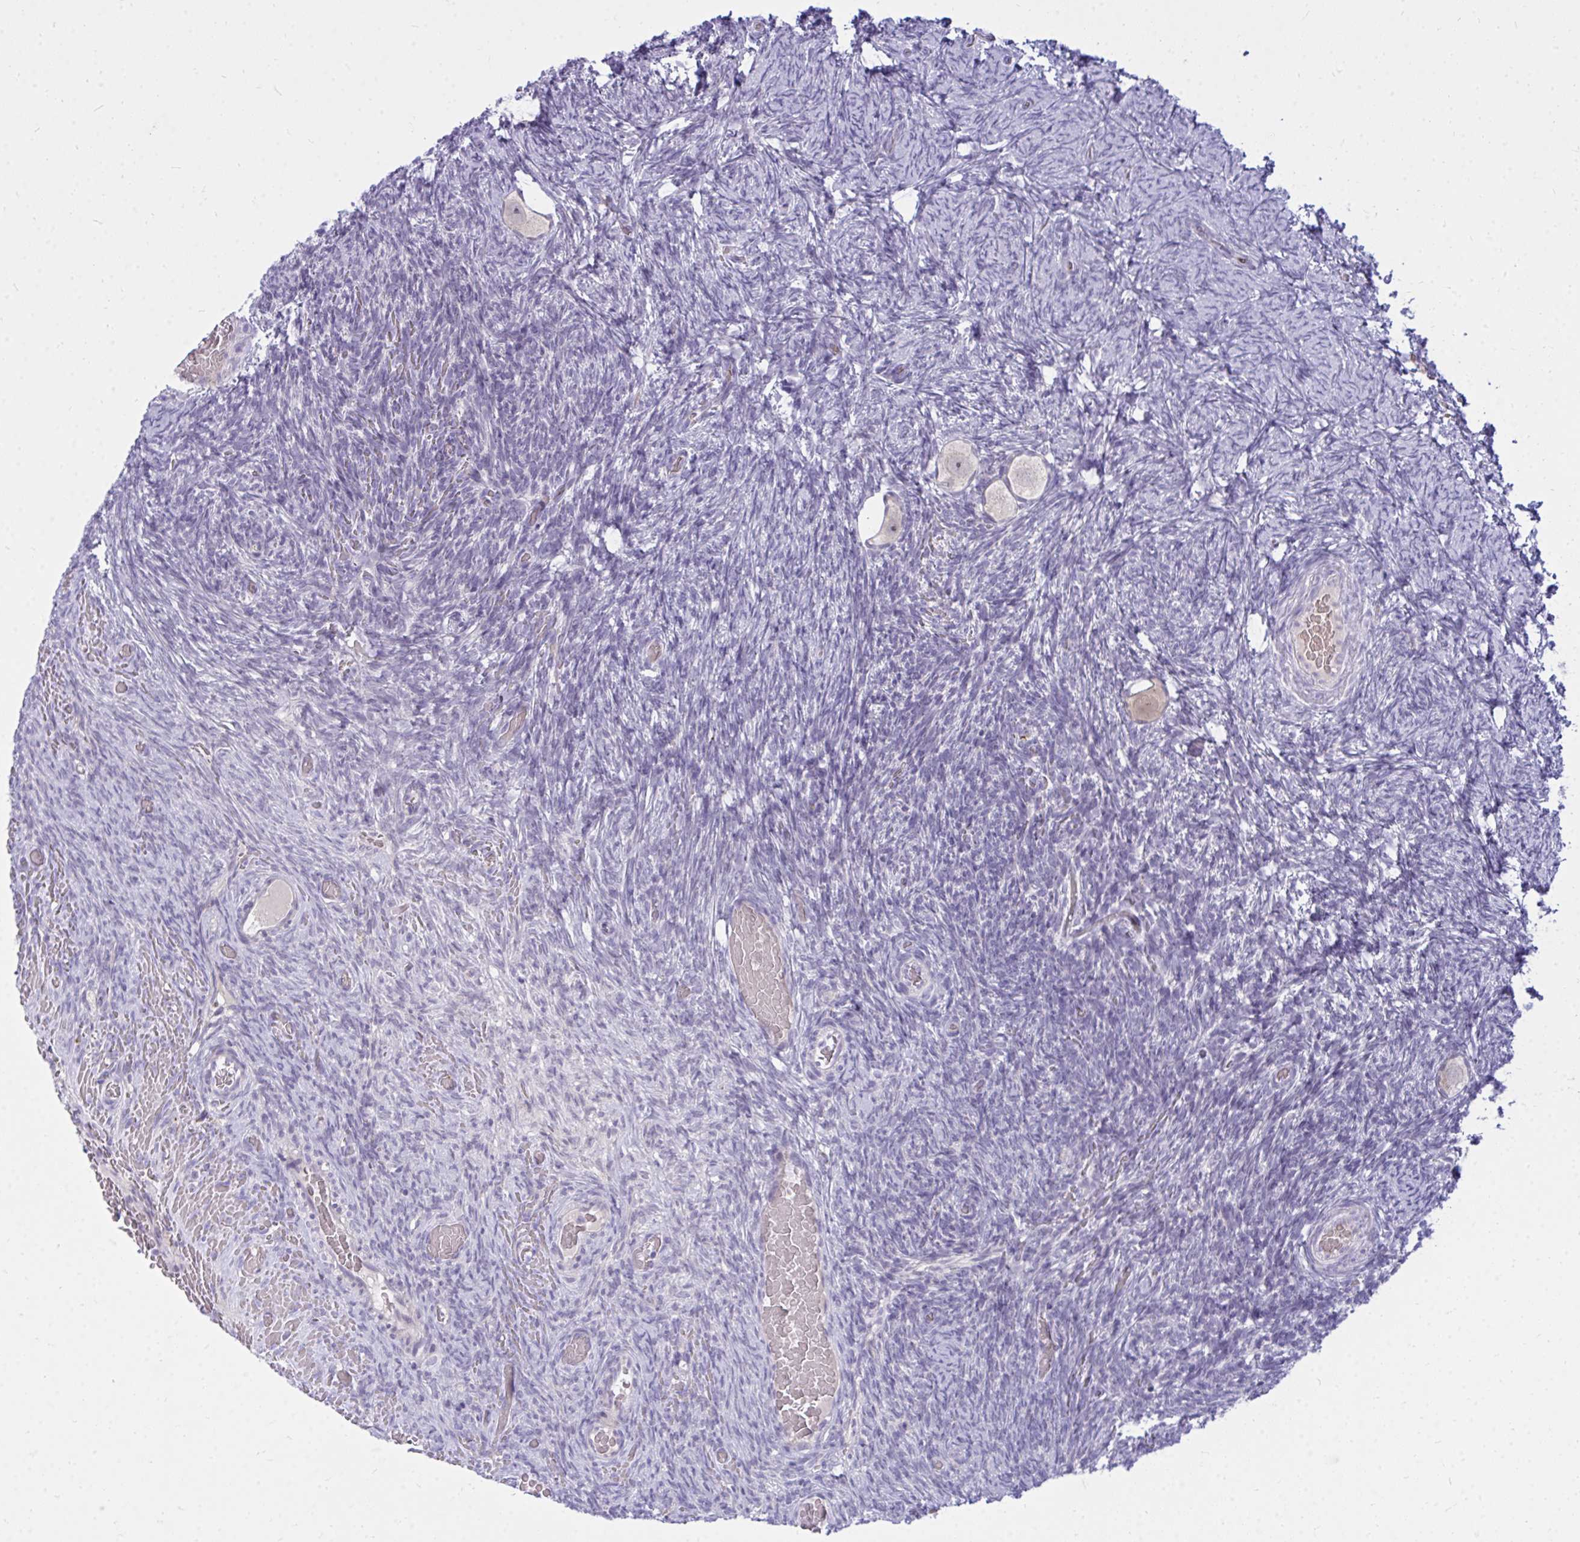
{"staining": {"intensity": "negative", "quantity": "none", "location": "none"}, "tissue": "ovary", "cell_type": "Follicle cells", "image_type": "normal", "snomed": [{"axis": "morphology", "description": "Normal tissue, NOS"}, {"axis": "topography", "description": "Ovary"}], "caption": "Human ovary stained for a protein using IHC reveals no staining in follicle cells.", "gene": "ZSCAN25", "patient": {"sex": "female", "age": 34}}